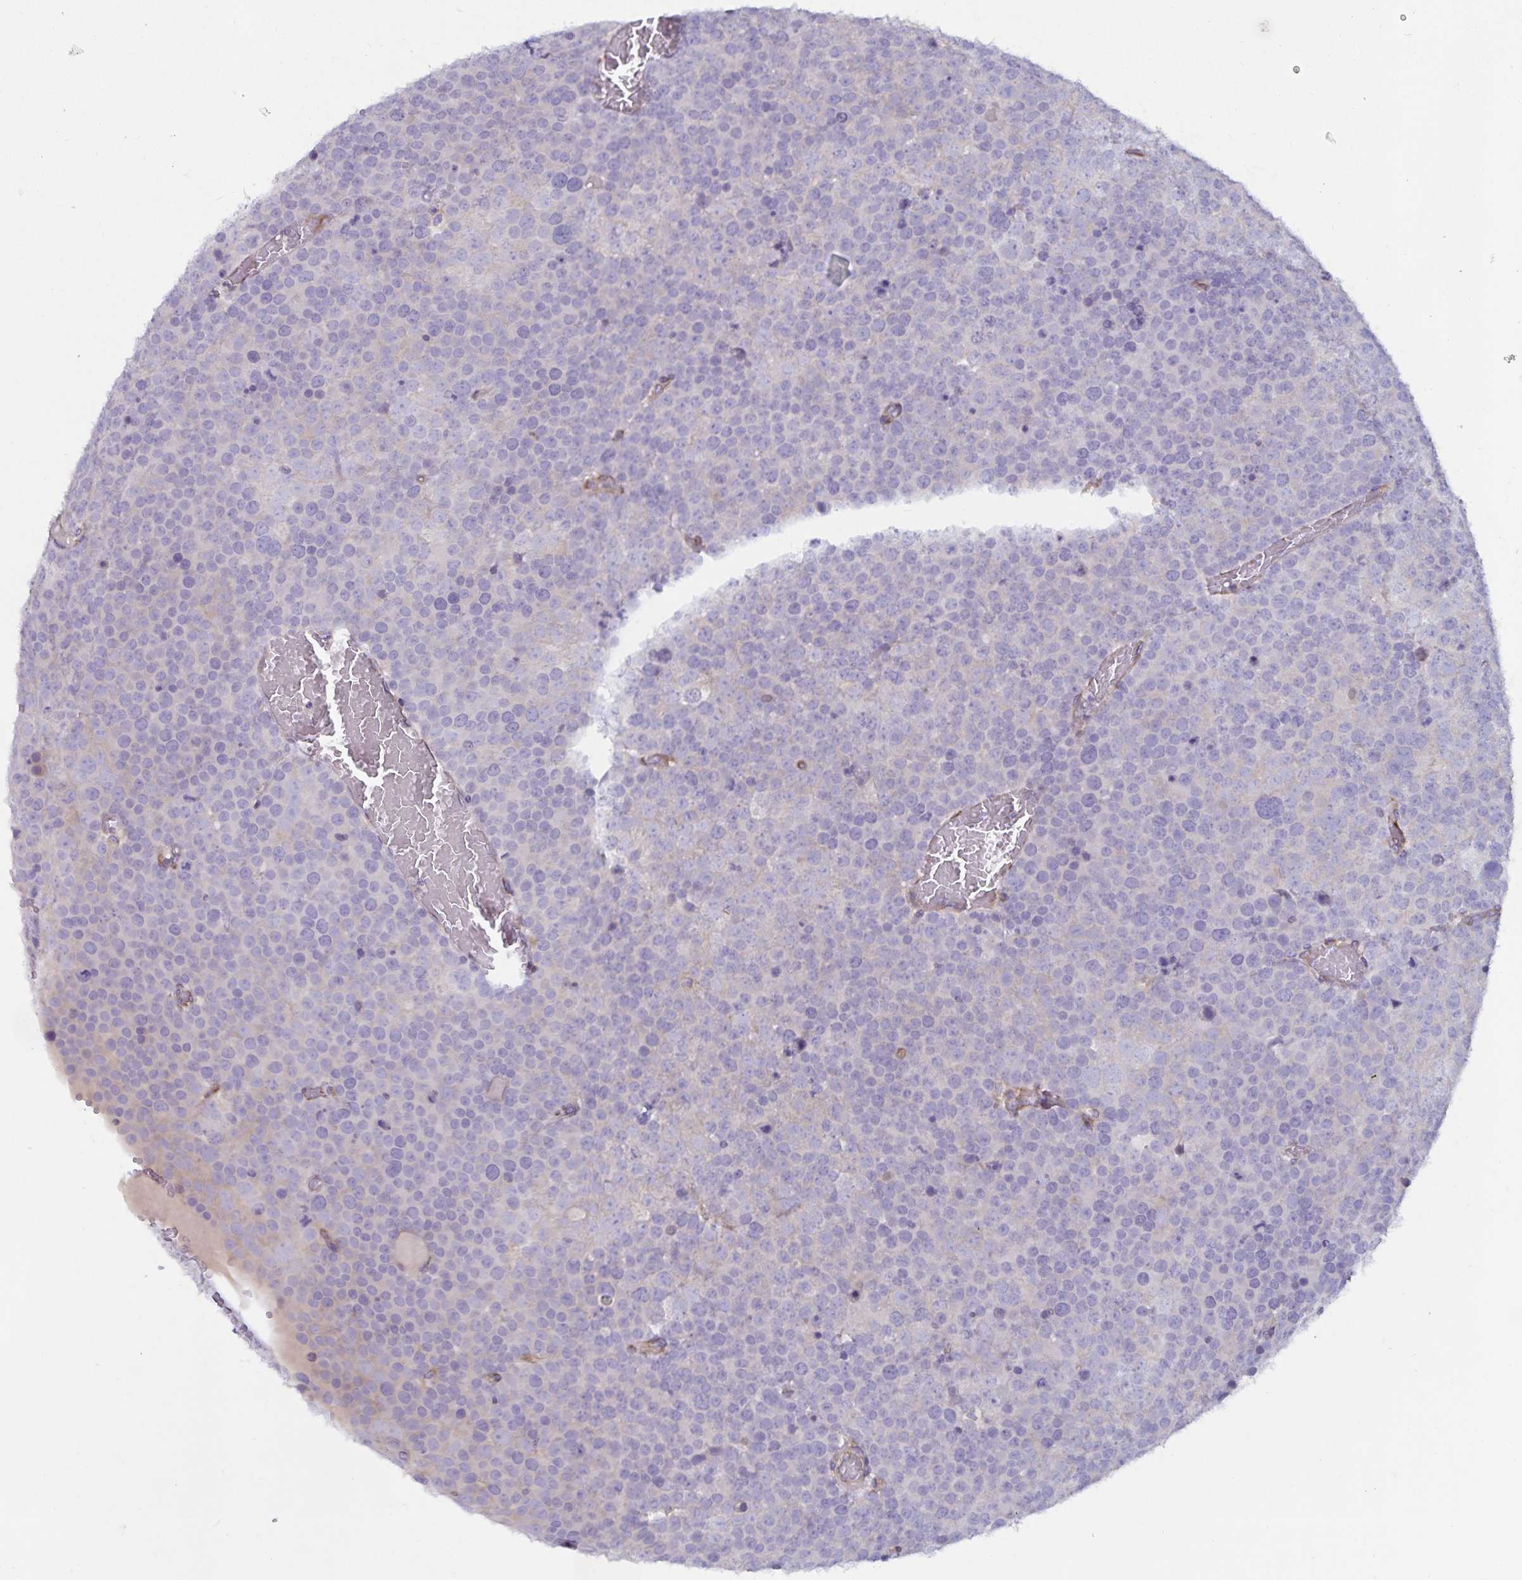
{"staining": {"intensity": "negative", "quantity": "none", "location": "none"}, "tissue": "testis cancer", "cell_type": "Tumor cells", "image_type": "cancer", "snomed": [{"axis": "morphology", "description": "Seminoma, NOS"}, {"axis": "topography", "description": "Testis"}], "caption": "DAB (3,3'-diaminobenzidine) immunohistochemical staining of testis cancer (seminoma) reveals no significant staining in tumor cells. Brightfield microscopy of immunohistochemistry stained with DAB (brown) and hematoxylin (blue), captured at high magnification.", "gene": "FAM120A", "patient": {"sex": "male", "age": 71}}